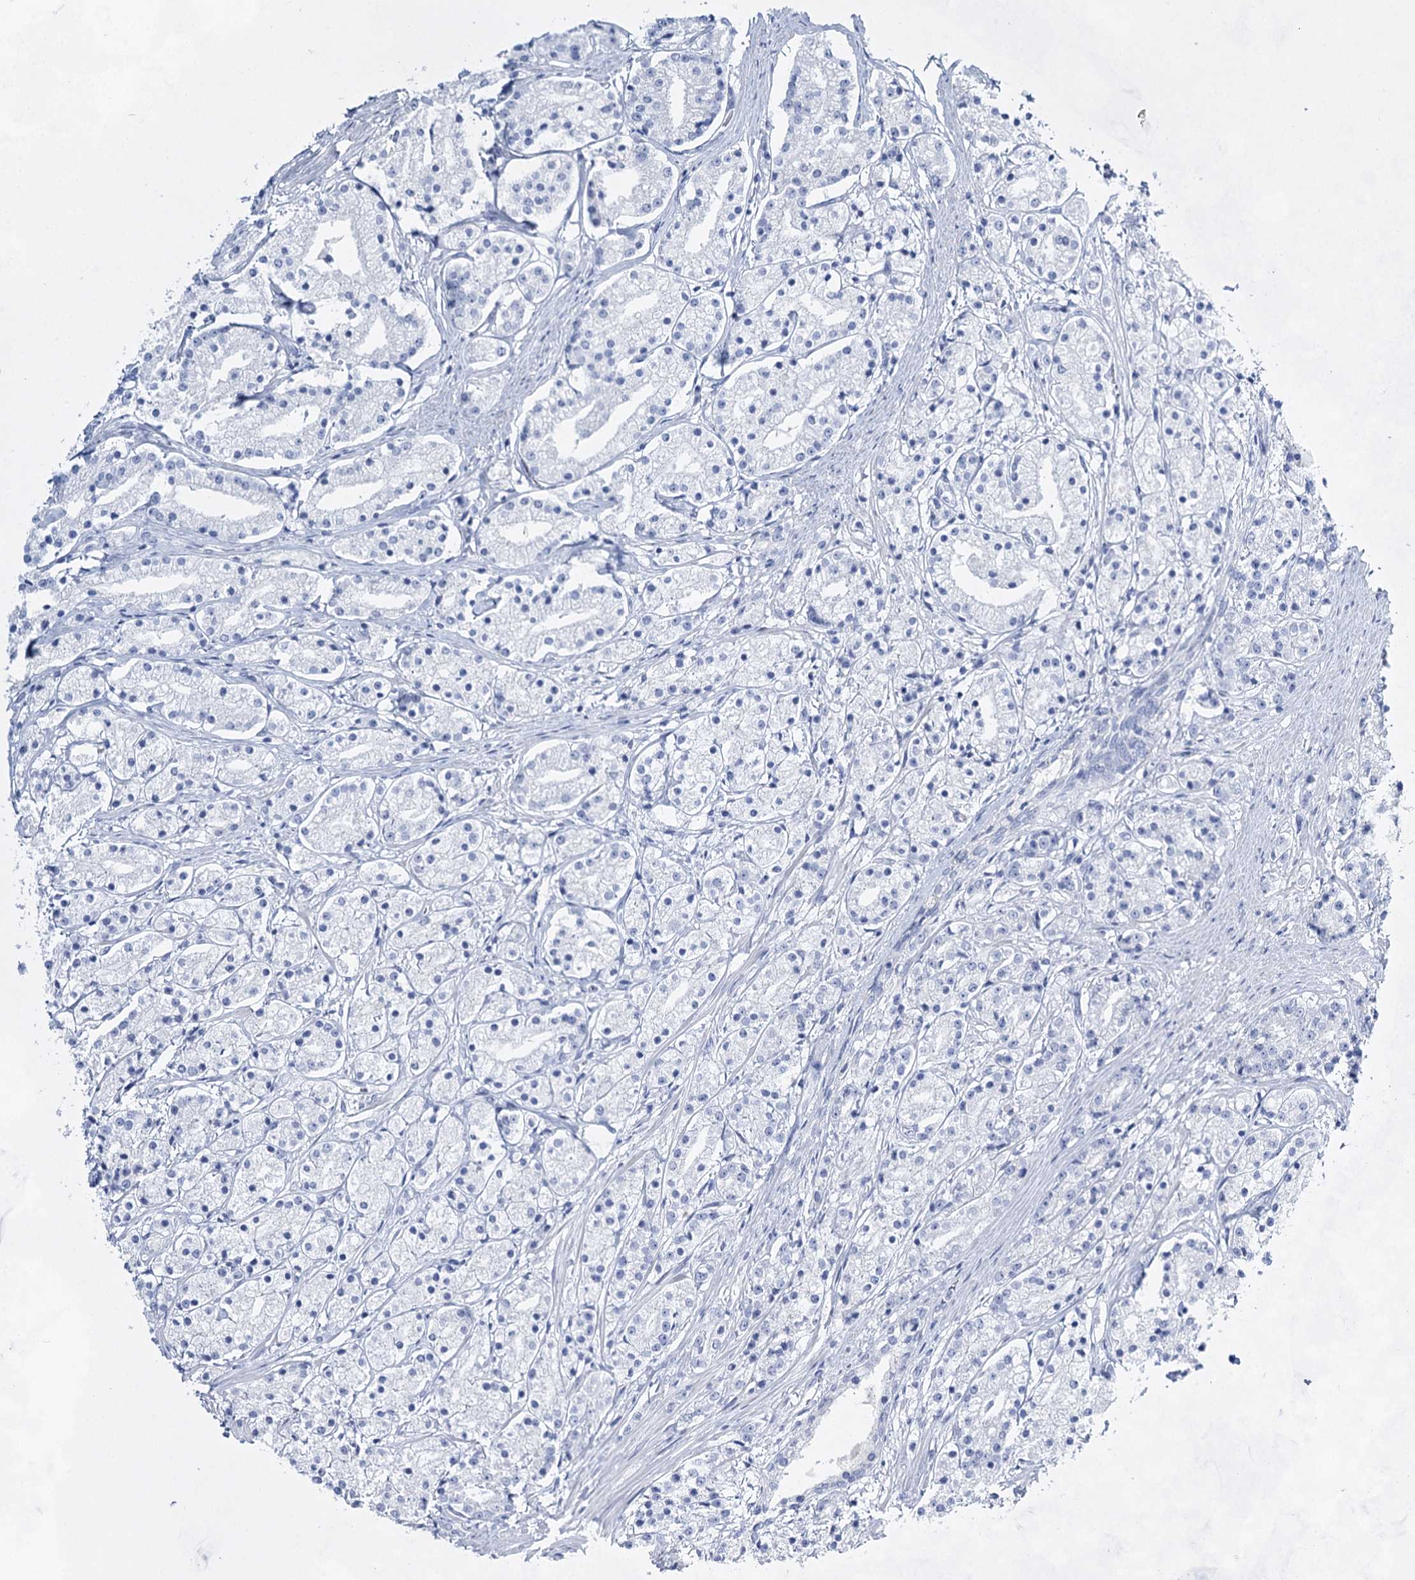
{"staining": {"intensity": "negative", "quantity": "none", "location": "none"}, "tissue": "prostate cancer", "cell_type": "Tumor cells", "image_type": "cancer", "snomed": [{"axis": "morphology", "description": "Adenocarcinoma, High grade"}, {"axis": "topography", "description": "Prostate"}], "caption": "DAB immunohistochemical staining of human prostate cancer (high-grade adenocarcinoma) displays no significant expression in tumor cells.", "gene": "SLC17A2", "patient": {"sex": "male", "age": 69}}